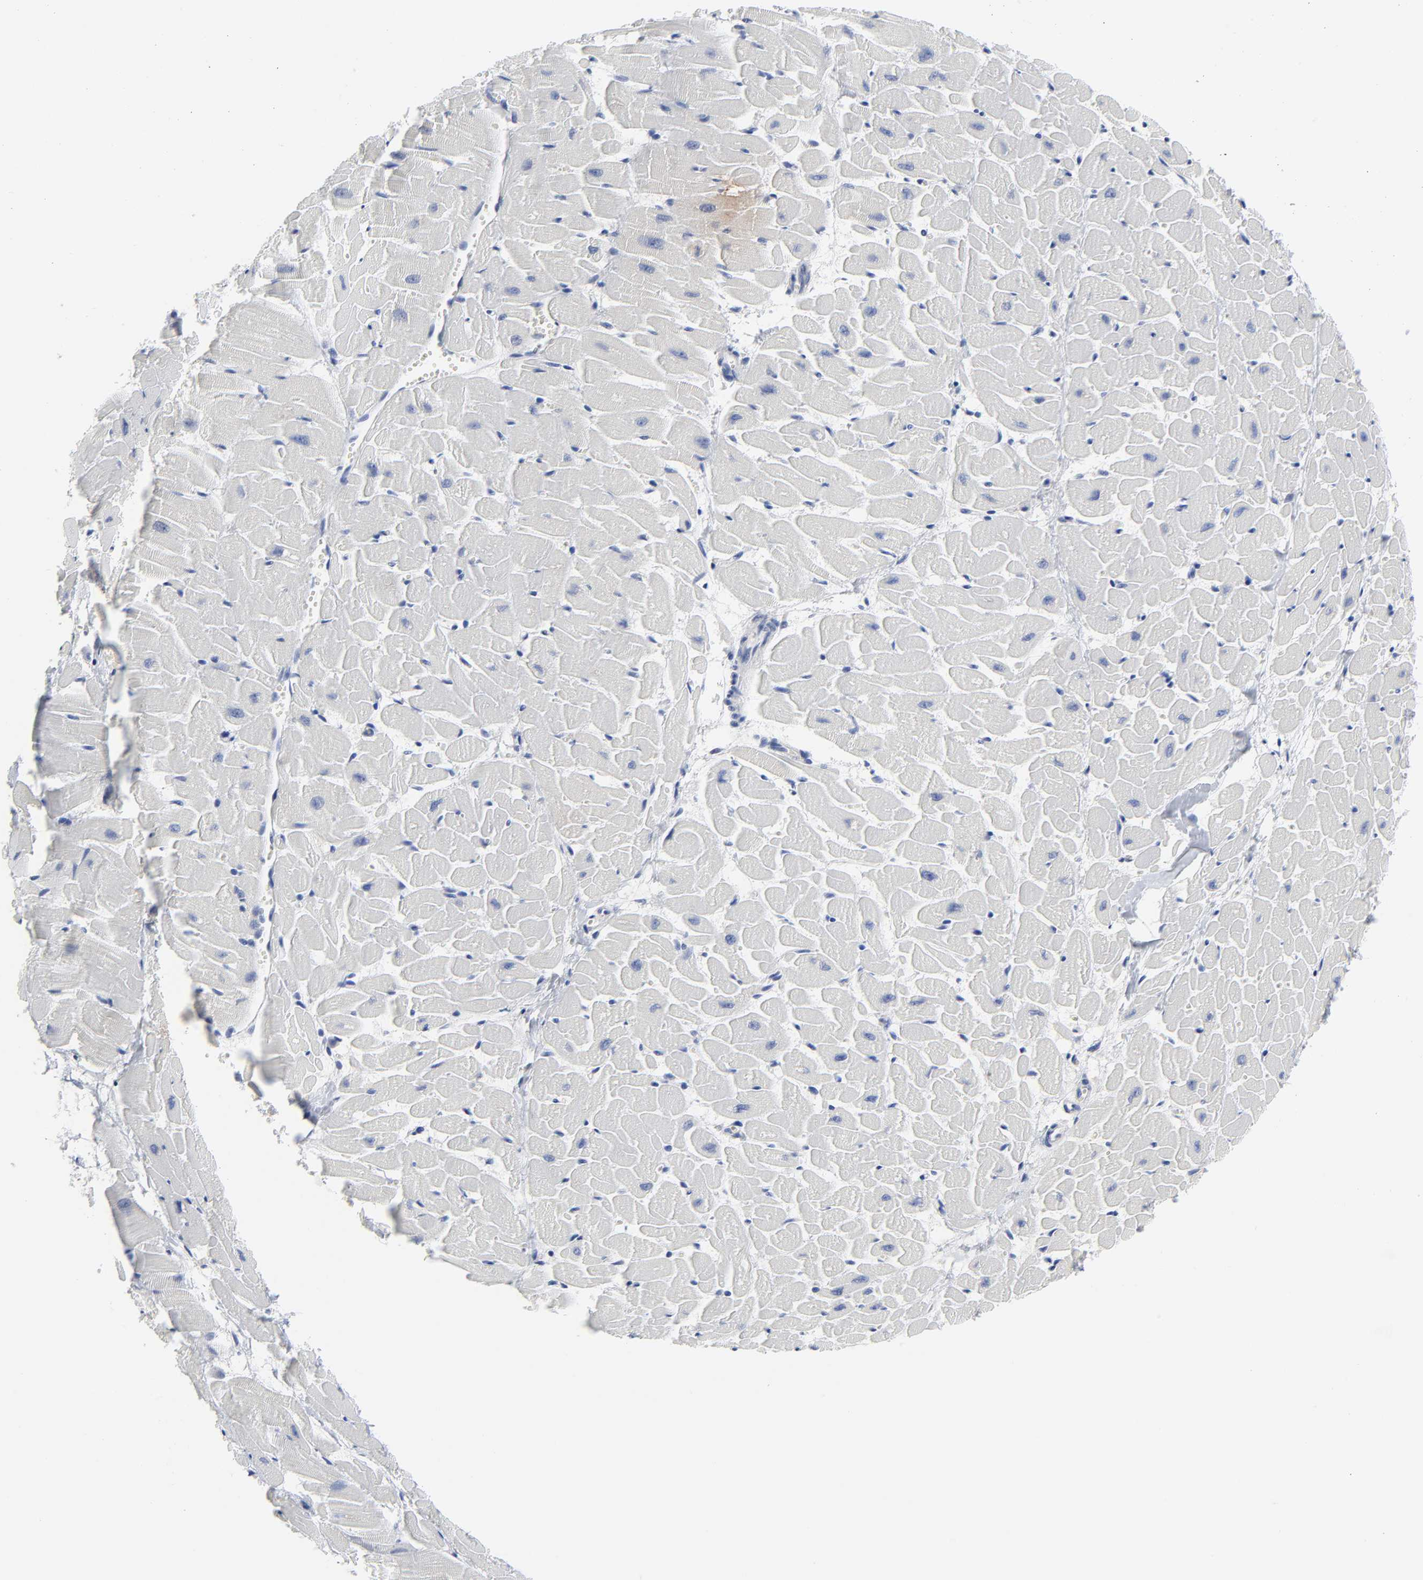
{"staining": {"intensity": "negative", "quantity": "none", "location": "none"}, "tissue": "heart muscle", "cell_type": "Cardiomyocytes", "image_type": "normal", "snomed": [{"axis": "morphology", "description": "Normal tissue, NOS"}, {"axis": "topography", "description": "Heart"}], "caption": "IHC of normal human heart muscle demonstrates no staining in cardiomyocytes. (Stains: DAB (3,3'-diaminobenzidine) IHC with hematoxylin counter stain, Microscopy: brightfield microscopy at high magnification).", "gene": "CLEC4G", "patient": {"sex": "female", "age": 19}}